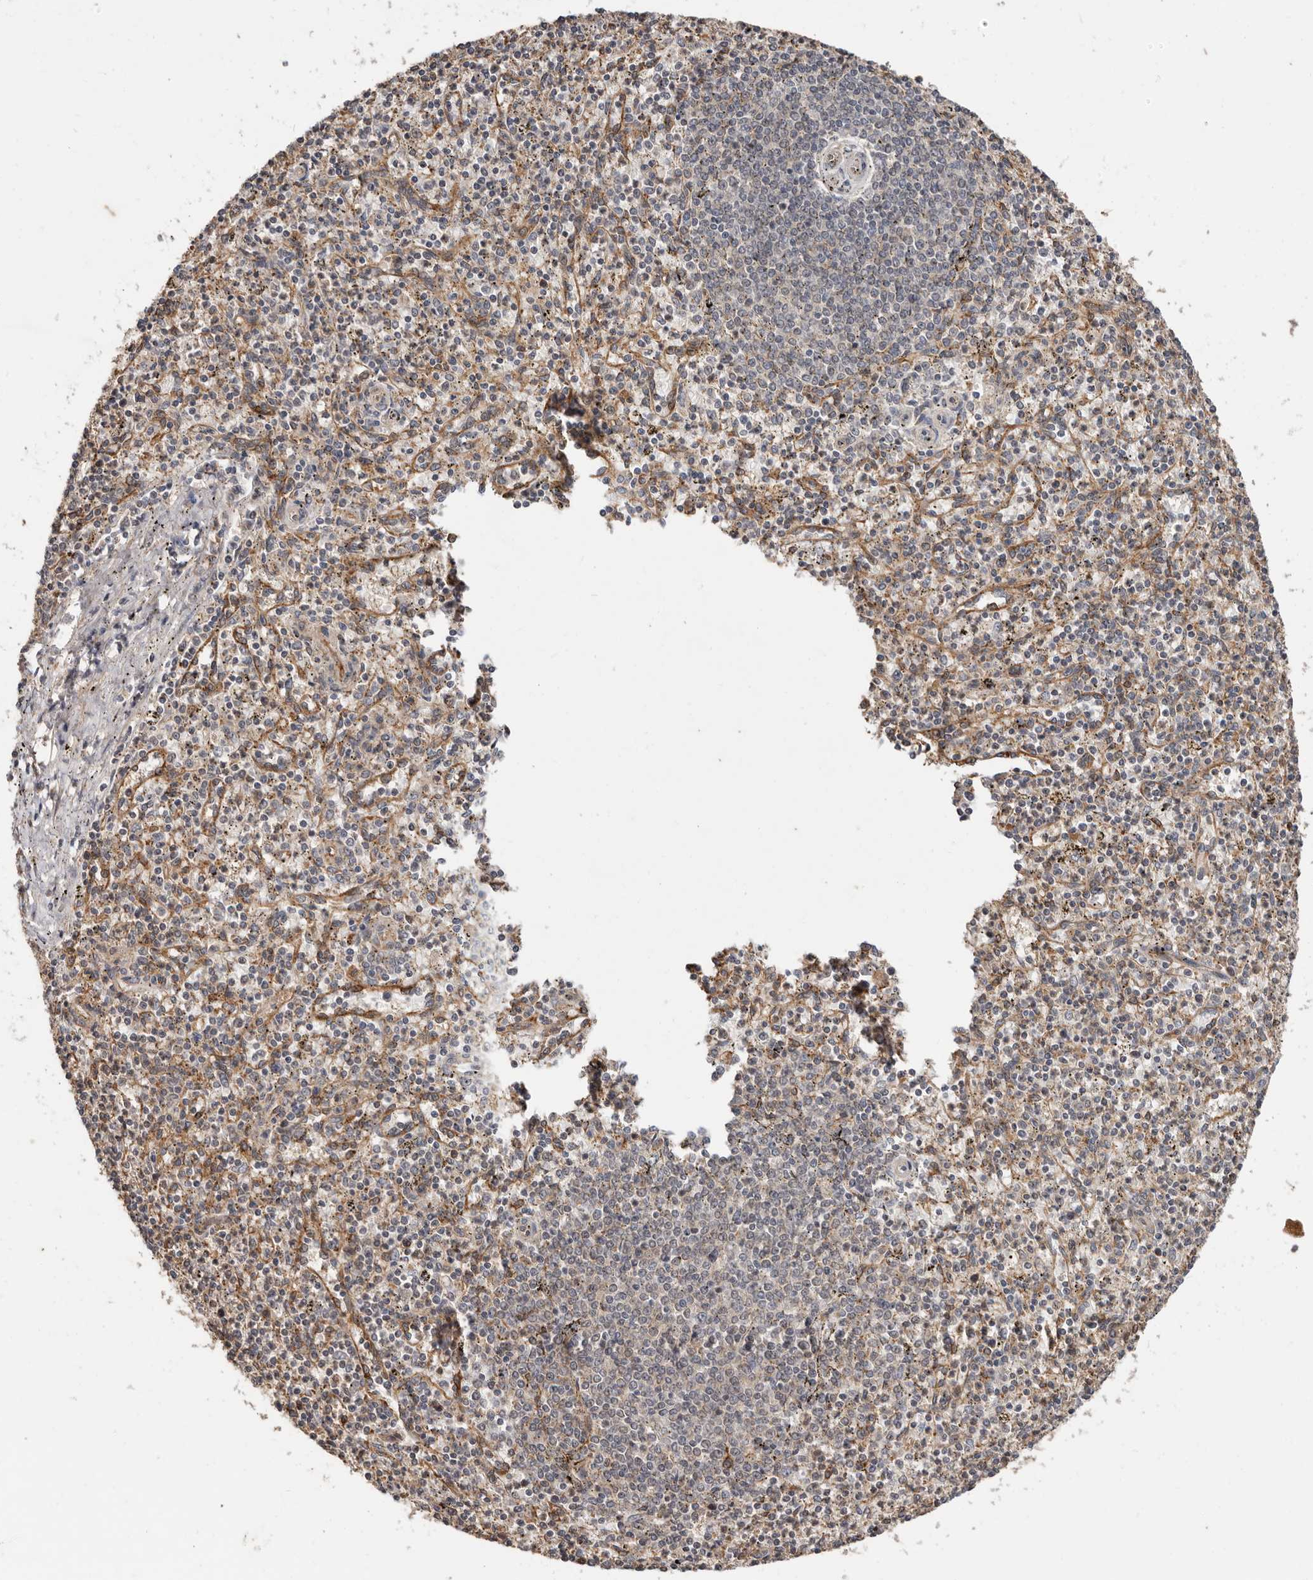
{"staining": {"intensity": "weak", "quantity": "<25%", "location": "cytoplasmic/membranous"}, "tissue": "spleen", "cell_type": "Cells in red pulp", "image_type": "normal", "snomed": [{"axis": "morphology", "description": "Normal tissue, NOS"}, {"axis": "topography", "description": "Spleen"}], "caption": "Histopathology image shows no significant protein staining in cells in red pulp of benign spleen. (DAB (3,3'-diaminobenzidine) immunohistochemistry with hematoxylin counter stain).", "gene": "RSPO2", "patient": {"sex": "male", "age": 72}}